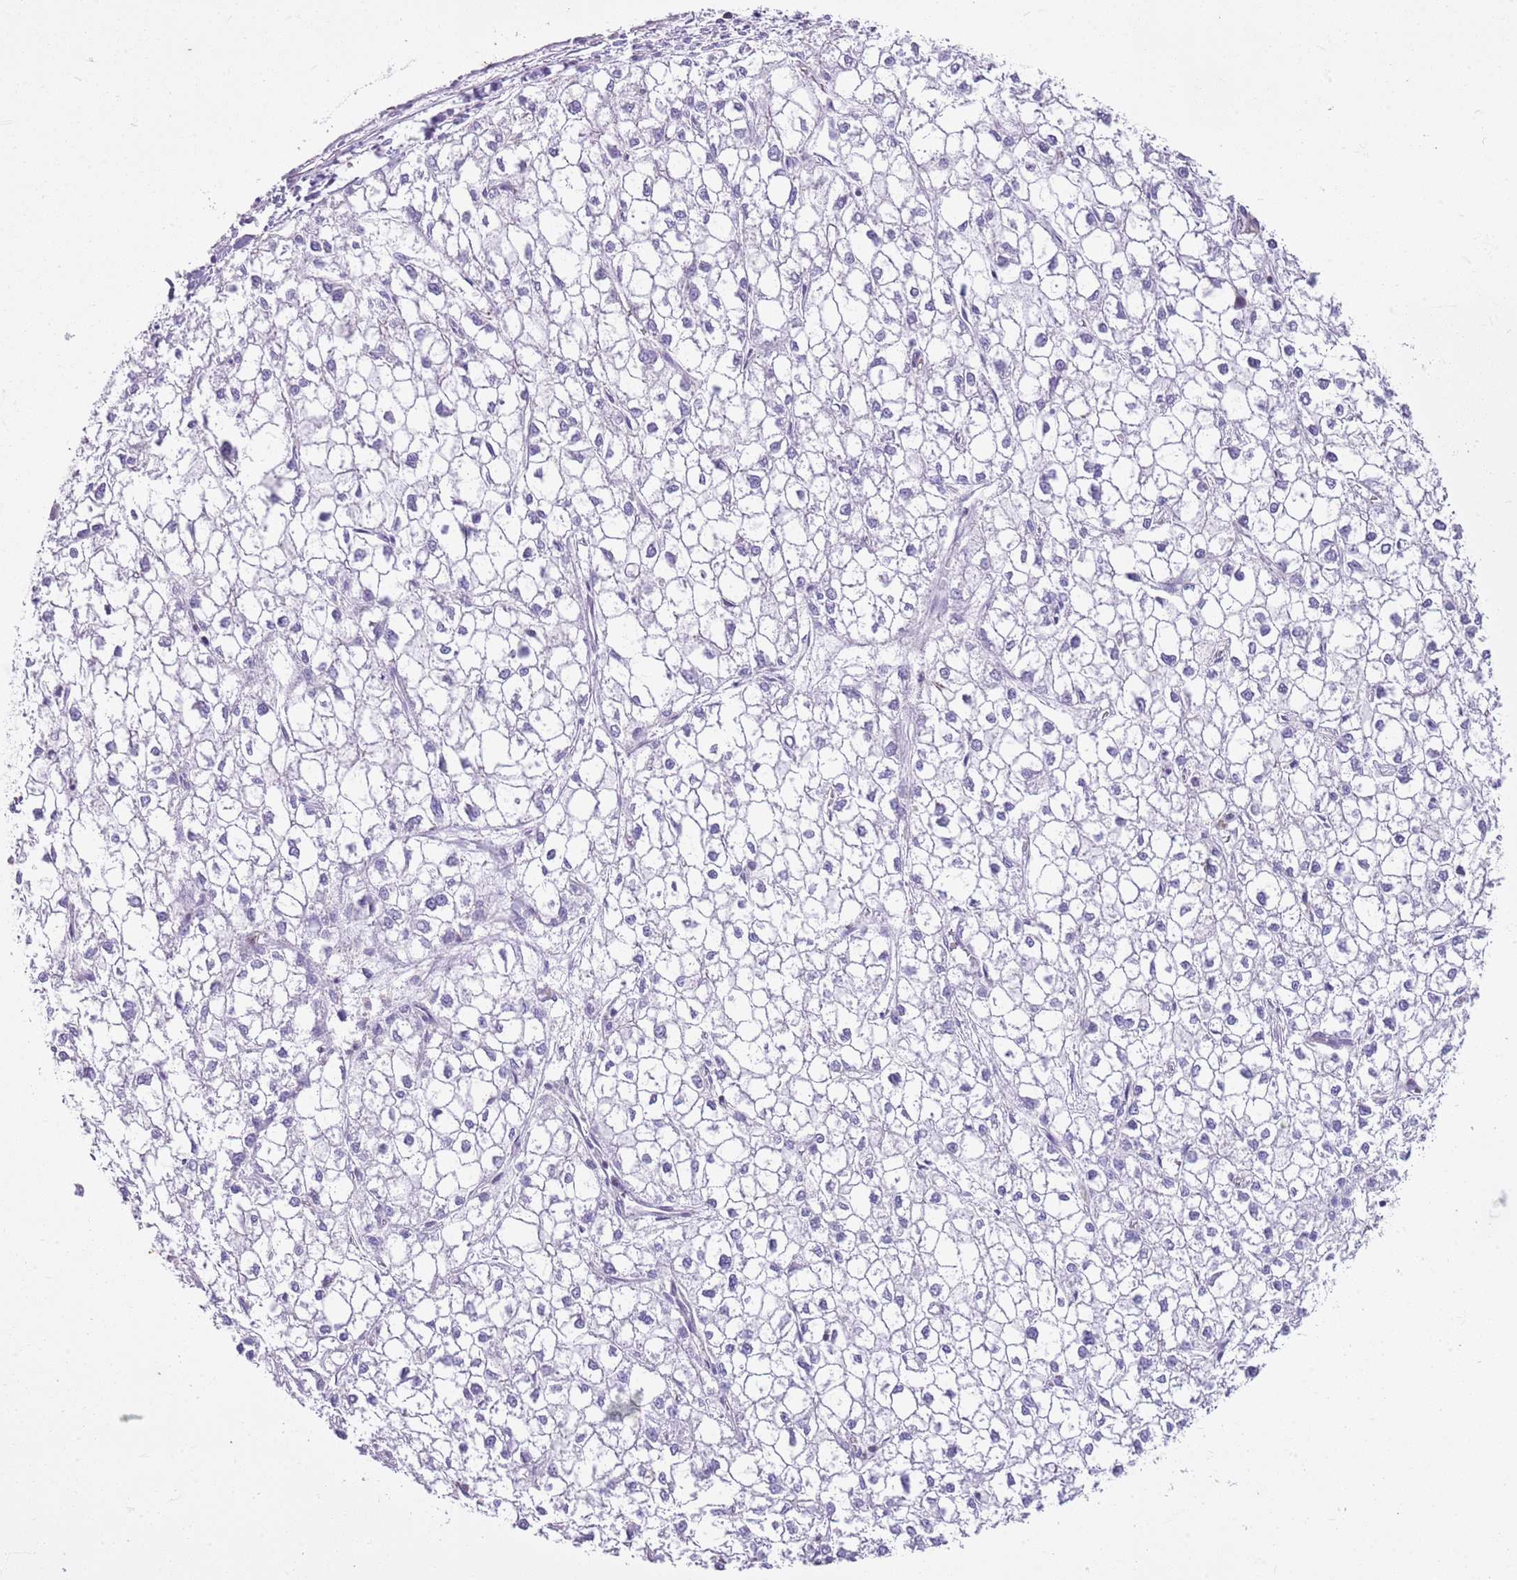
{"staining": {"intensity": "negative", "quantity": "none", "location": "none"}, "tissue": "liver cancer", "cell_type": "Tumor cells", "image_type": "cancer", "snomed": [{"axis": "morphology", "description": "Carcinoma, Hepatocellular, NOS"}, {"axis": "topography", "description": "Liver"}], "caption": "Liver cancer (hepatocellular carcinoma) stained for a protein using IHC exhibits no expression tumor cells.", "gene": "CNPPD1", "patient": {"sex": "female", "age": 43}}